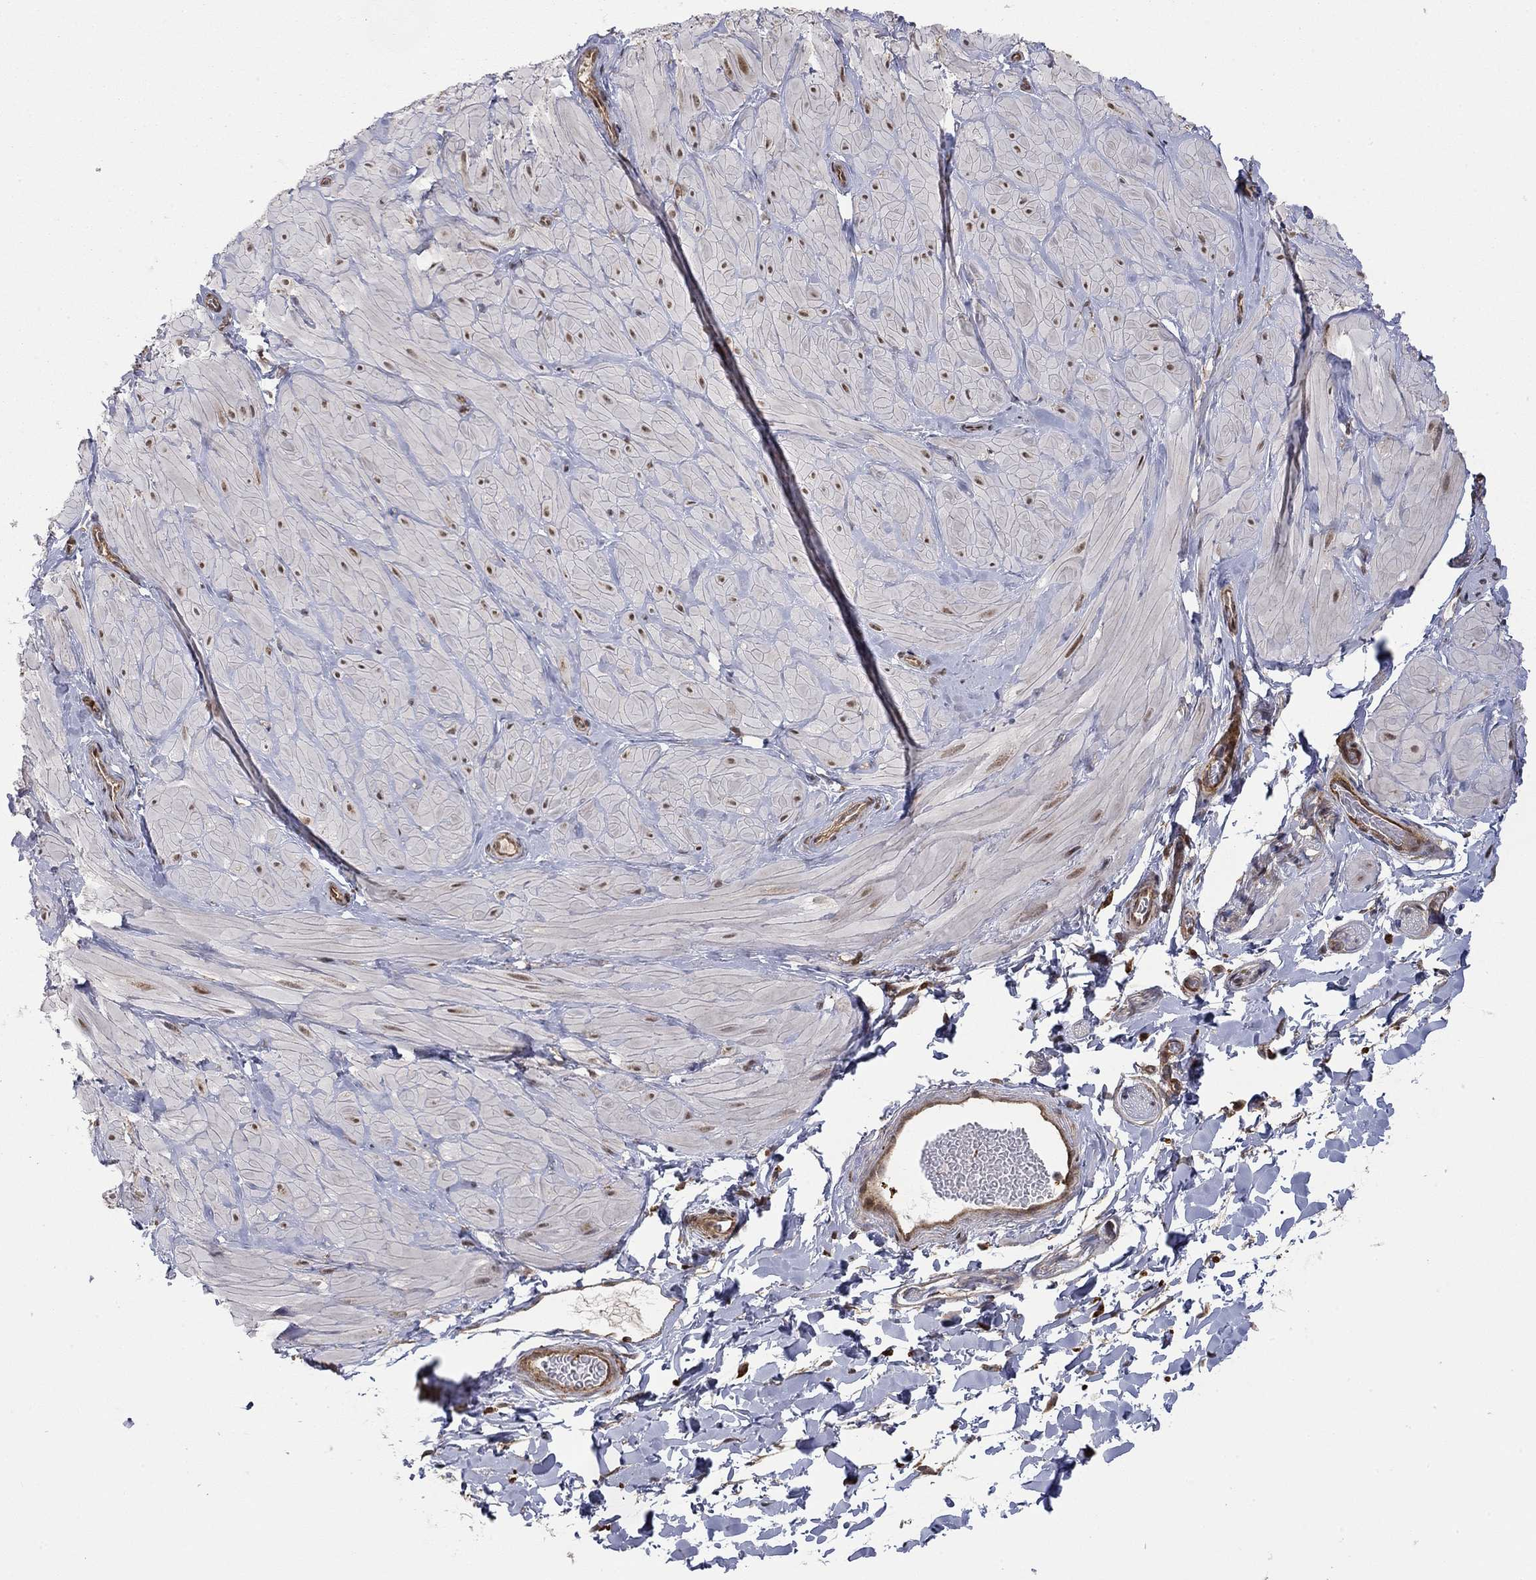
{"staining": {"intensity": "negative", "quantity": "none", "location": "none"}, "tissue": "soft tissue", "cell_type": "Fibroblasts", "image_type": "normal", "snomed": [{"axis": "morphology", "description": "Normal tissue, NOS"}, {"axis": "topography", "description": "Smooth muscle"}, {"axis": "topography", "description": "Peripheral nerve tissue"}], "caption": "The photomicrograph demonstrates no staining of fibroblasts in unremarkable soft tissue.", "gene": "TDP1", "patient": {"sex": "male", "age": 22}}